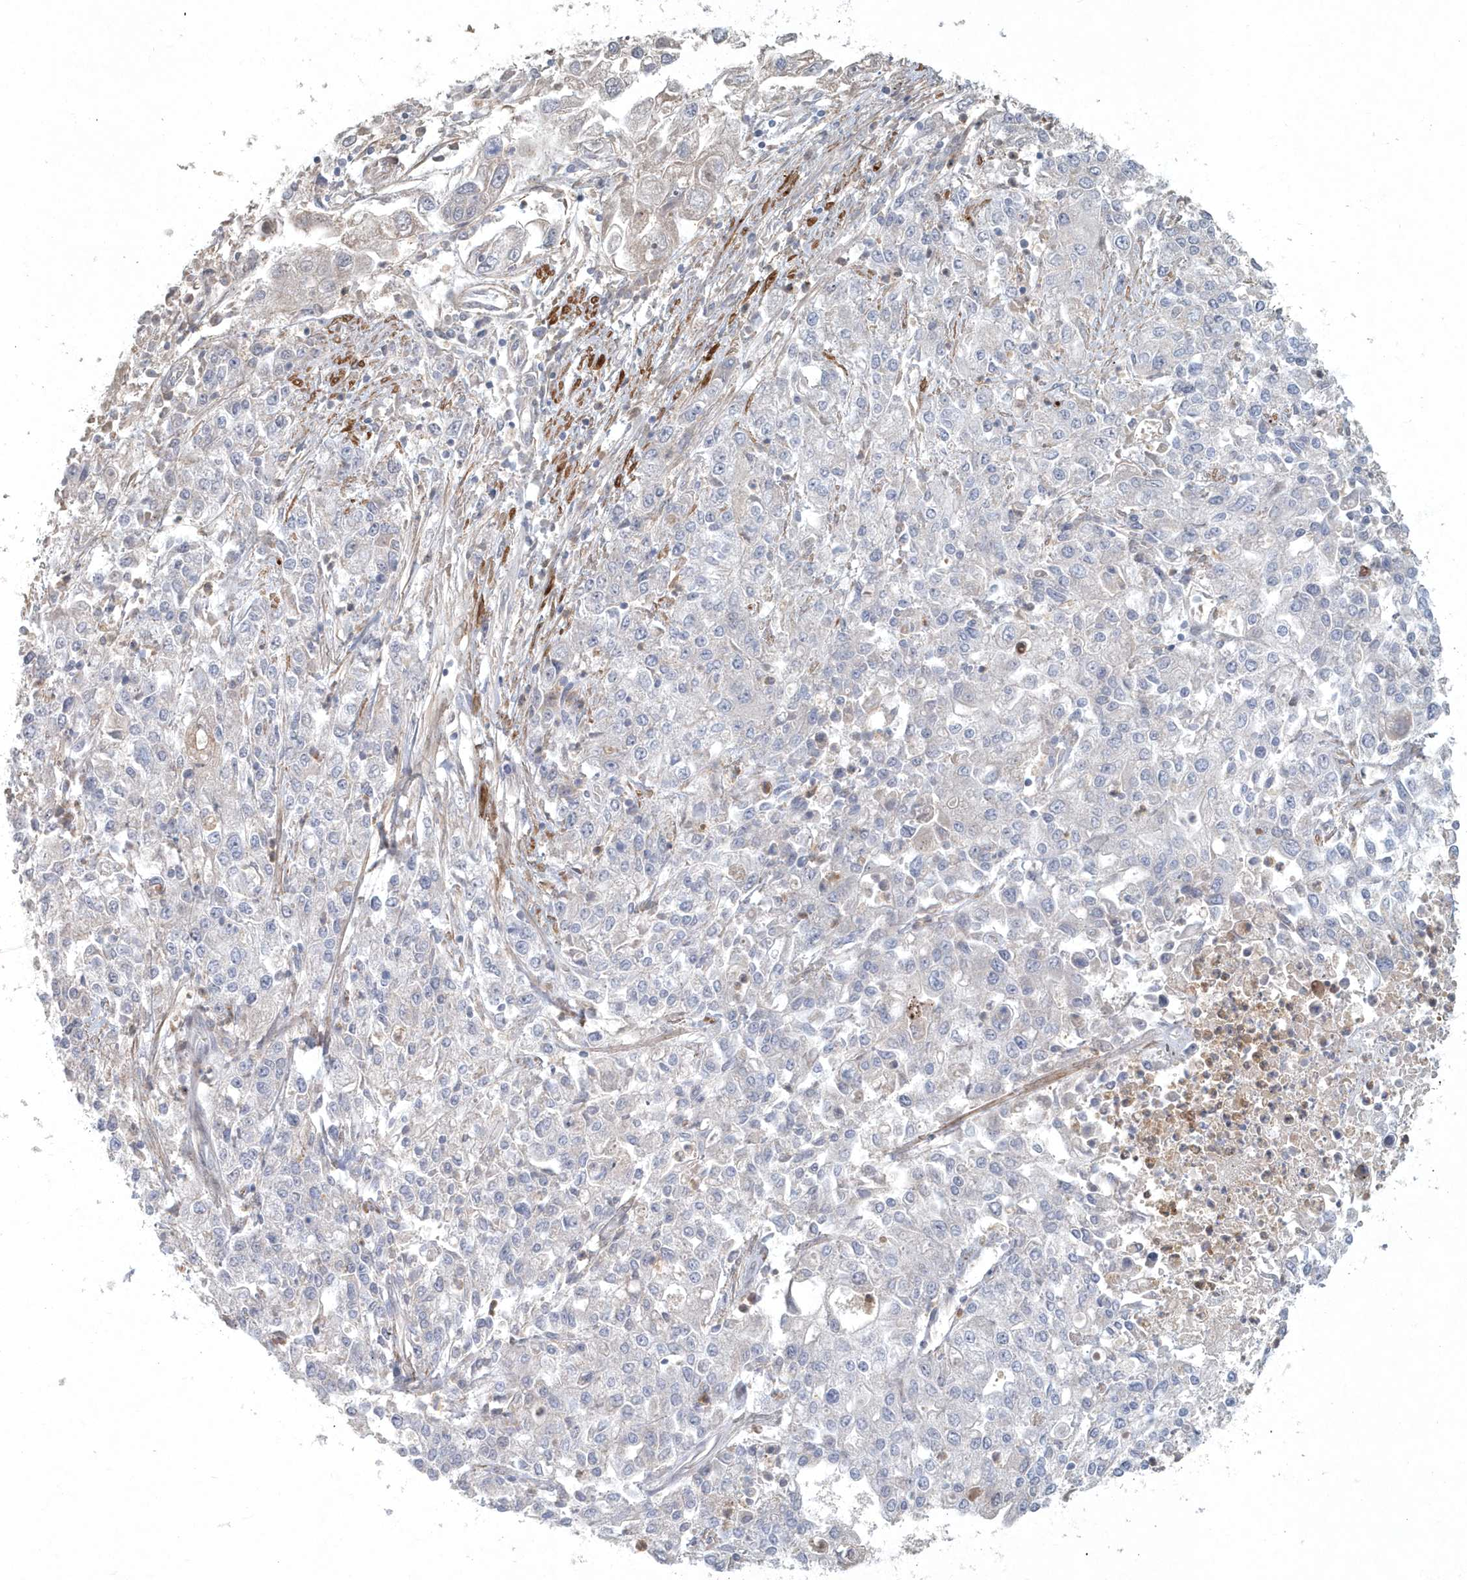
{"staining": {"intensity": "negative", "quantity": "none", "location": "none"}, "tissue": "endometrial cancer", "cell_type": "Tumor cells", "image_type": "cancer", "snomed": [{"axis": "morphology", "description": "Adenocarcinoma, NOS"}, {"axis": "topography", "description": "Endometrium"}], "caption": "High power microscopy image of an immunohistochemistry histopathology image of adenocarcinoma (endometrial), revealing no significant staining in tumor cells.", "gene": "ARHGEF38", "patient": {"sex": "female", "age": 49}}